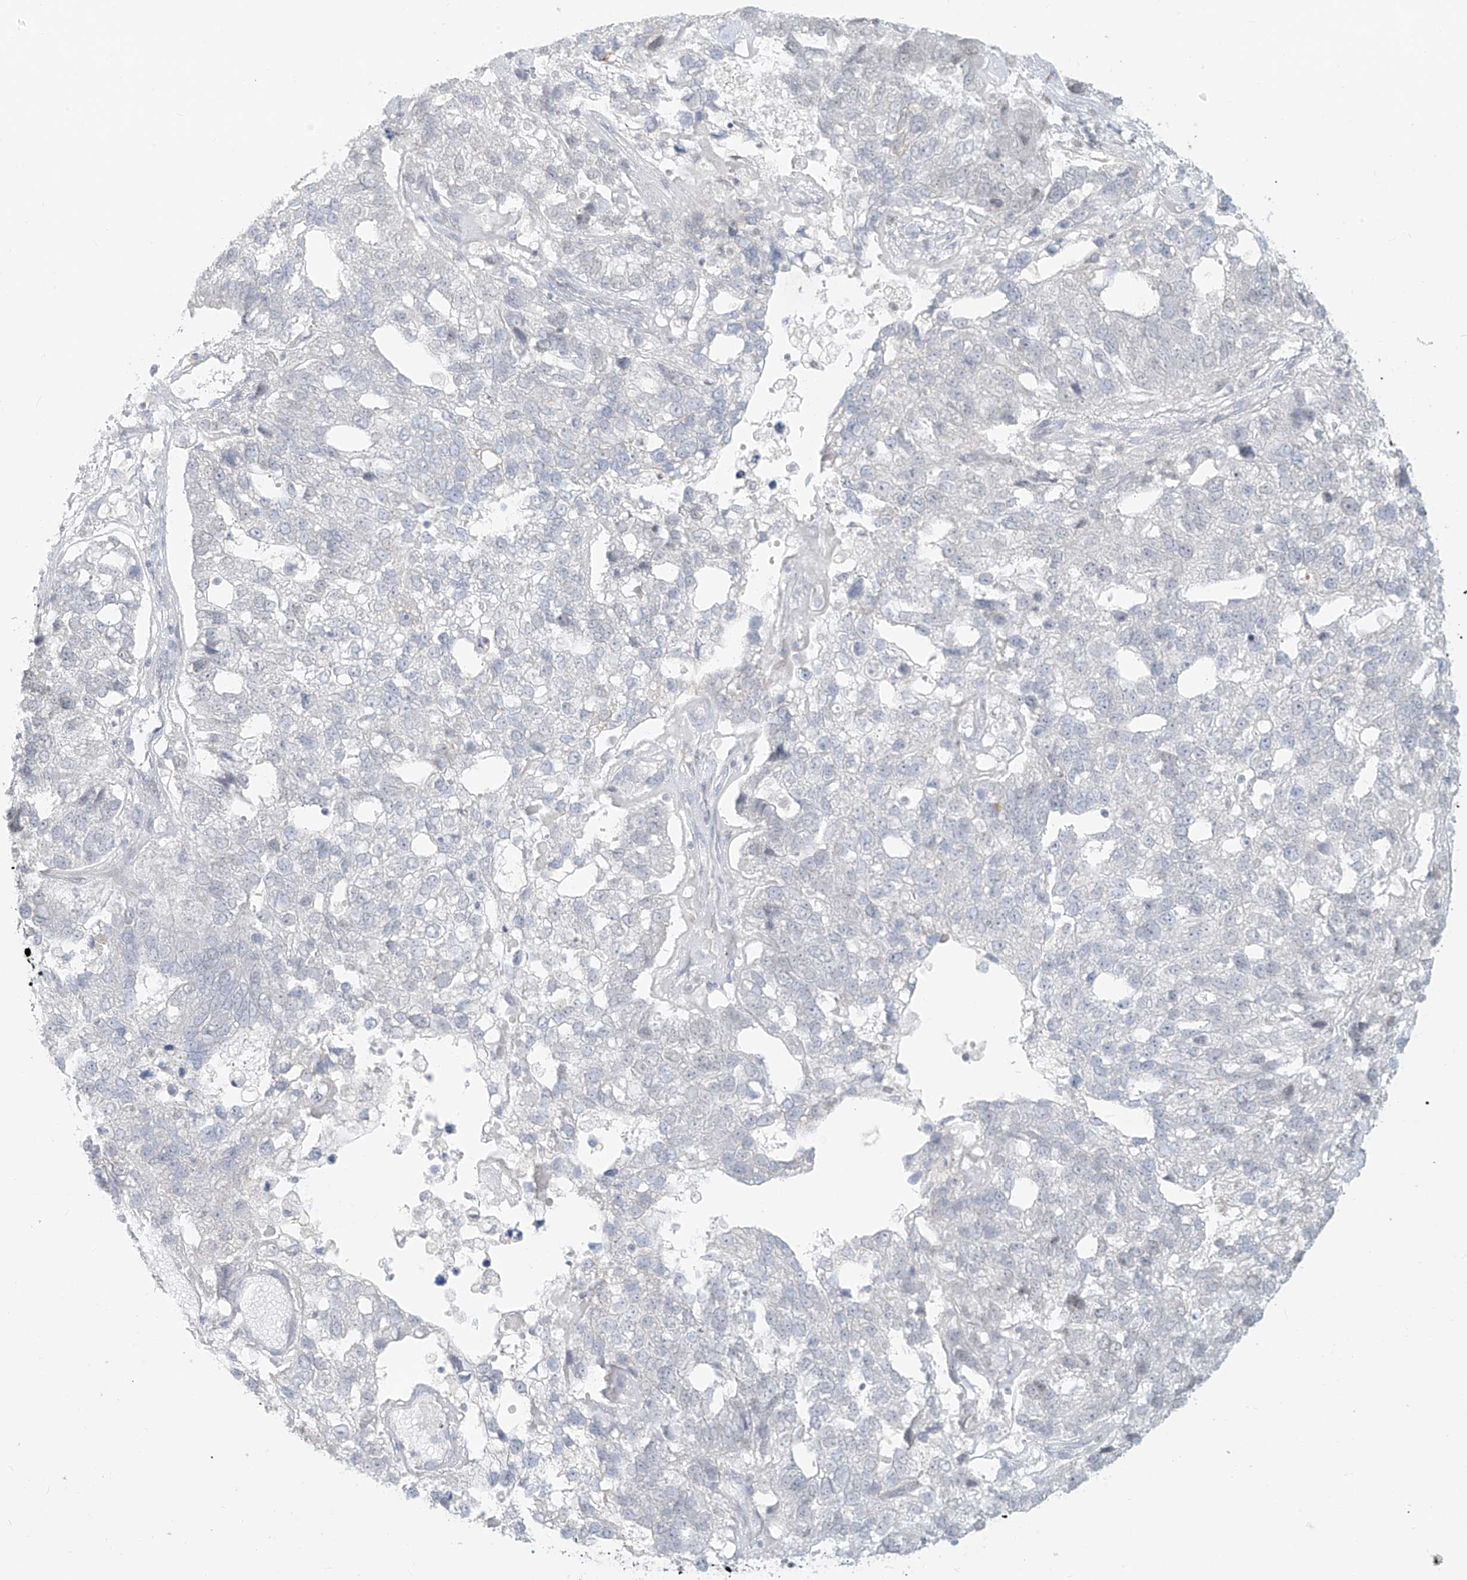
{"staining": {"intensity": "negative", "quantity": "none", "location": "none"}, "tissue": "pancreatic cancer", "cell_type": "Tumor cells", "image_type": "cancer", "snomed": [{"axis": "morphology", "description": "Adenocarcinoma, NOS"}, {"axis": "topography", "description": "Pancreas"}], "caption": "The photomicrograph reveals no significant staining in tumor cells of pancreatic adenocarcinoma.", "gene": "OSBPL7", "patient": {"sex": "female", "age": 61}}